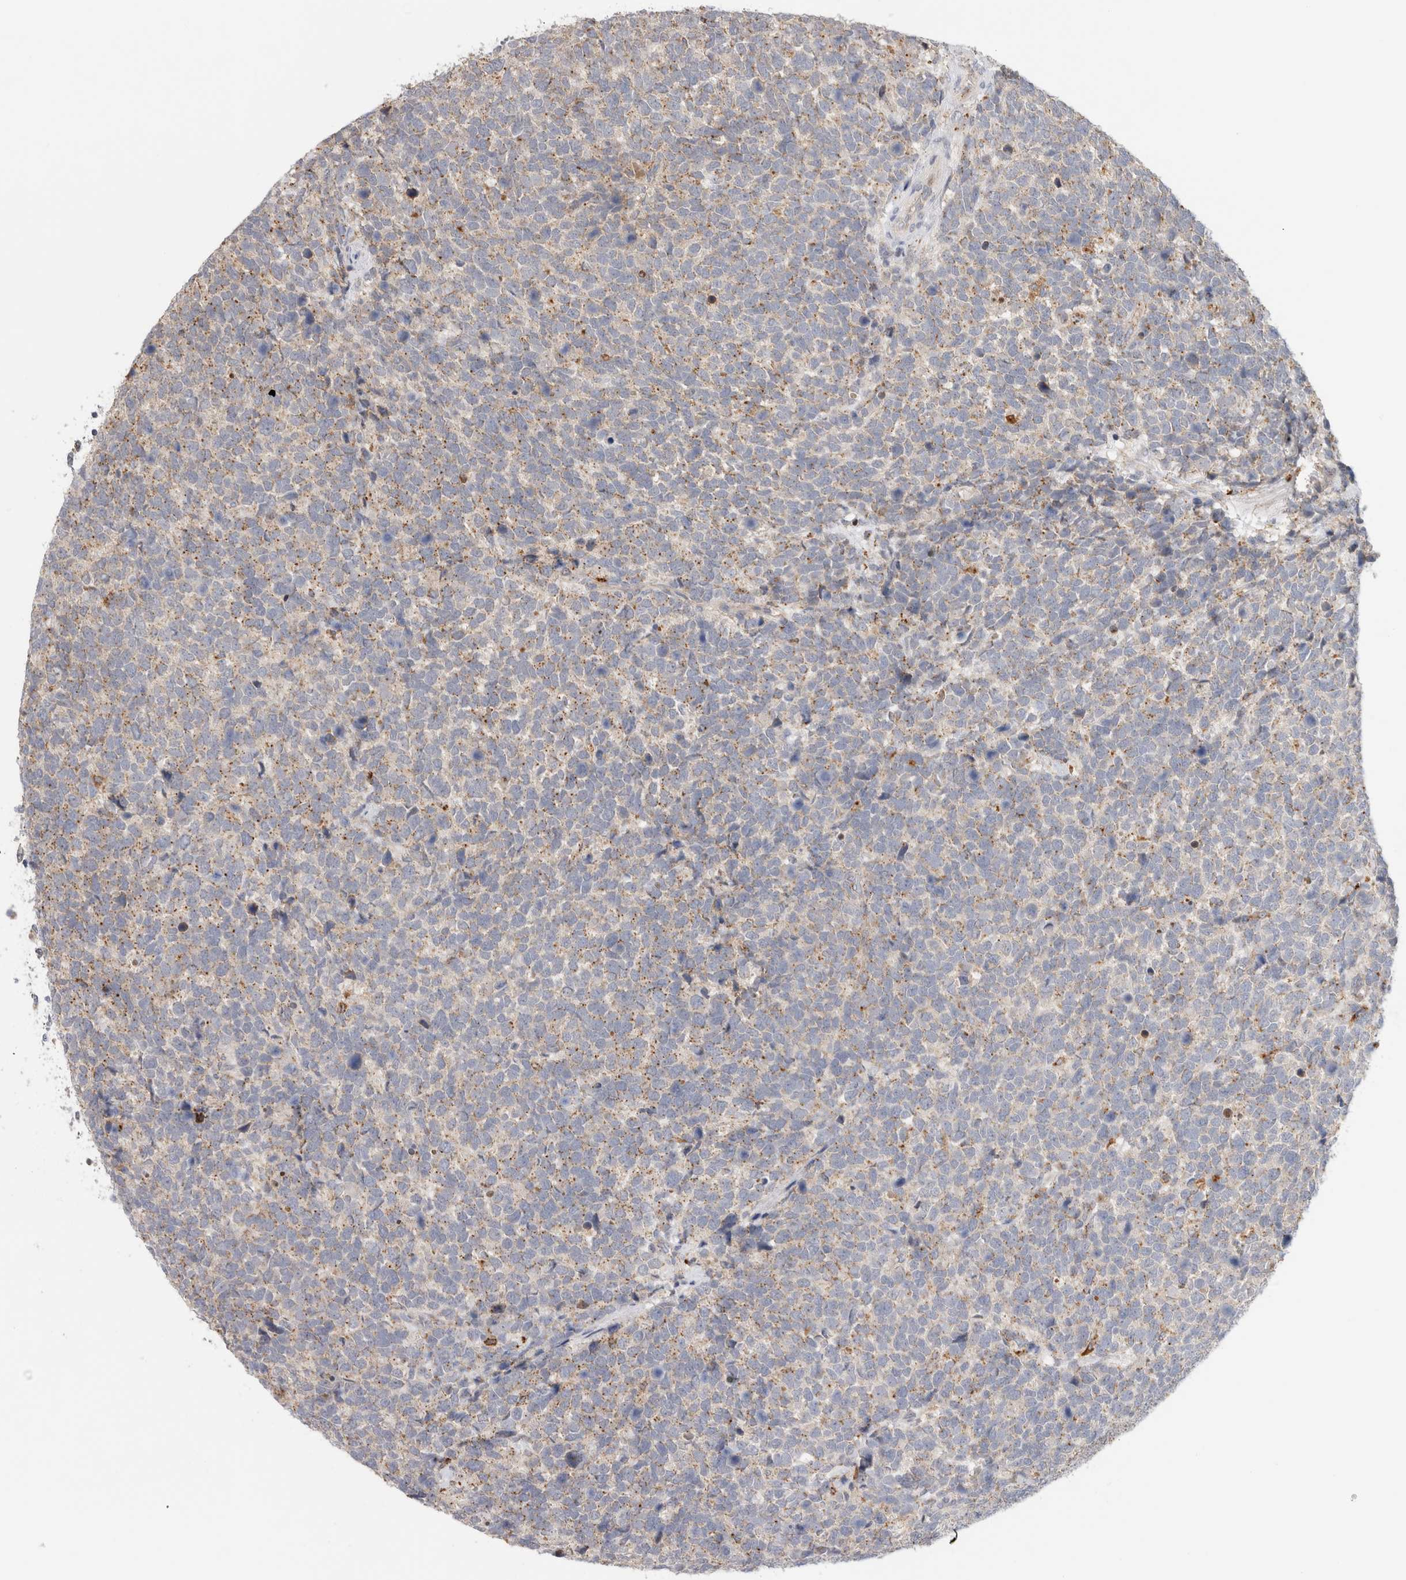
{"staining": {"intensity": "moderate", "quantity": "25%-75%", "location": "cytoplasmic/membranous"}, "tissue": "urothelial cancer", "cell_type": "Tumor cells", "image_type": "cancer", "snomed": [{"axis": "morphology", "description": "Urothelial carcinoma, High grade"}, {"axis": "topography", "description": "Urinary bladder"}], "caption": "About 25%-75% of tumor cells in human high-grade urothelial carcinoma display moderate cytoplasmic/membranous protein expression as visualized by brown immunohistochemical staining.", "gene": "GNS", "patient": {"sex": "female", "age": 82}}